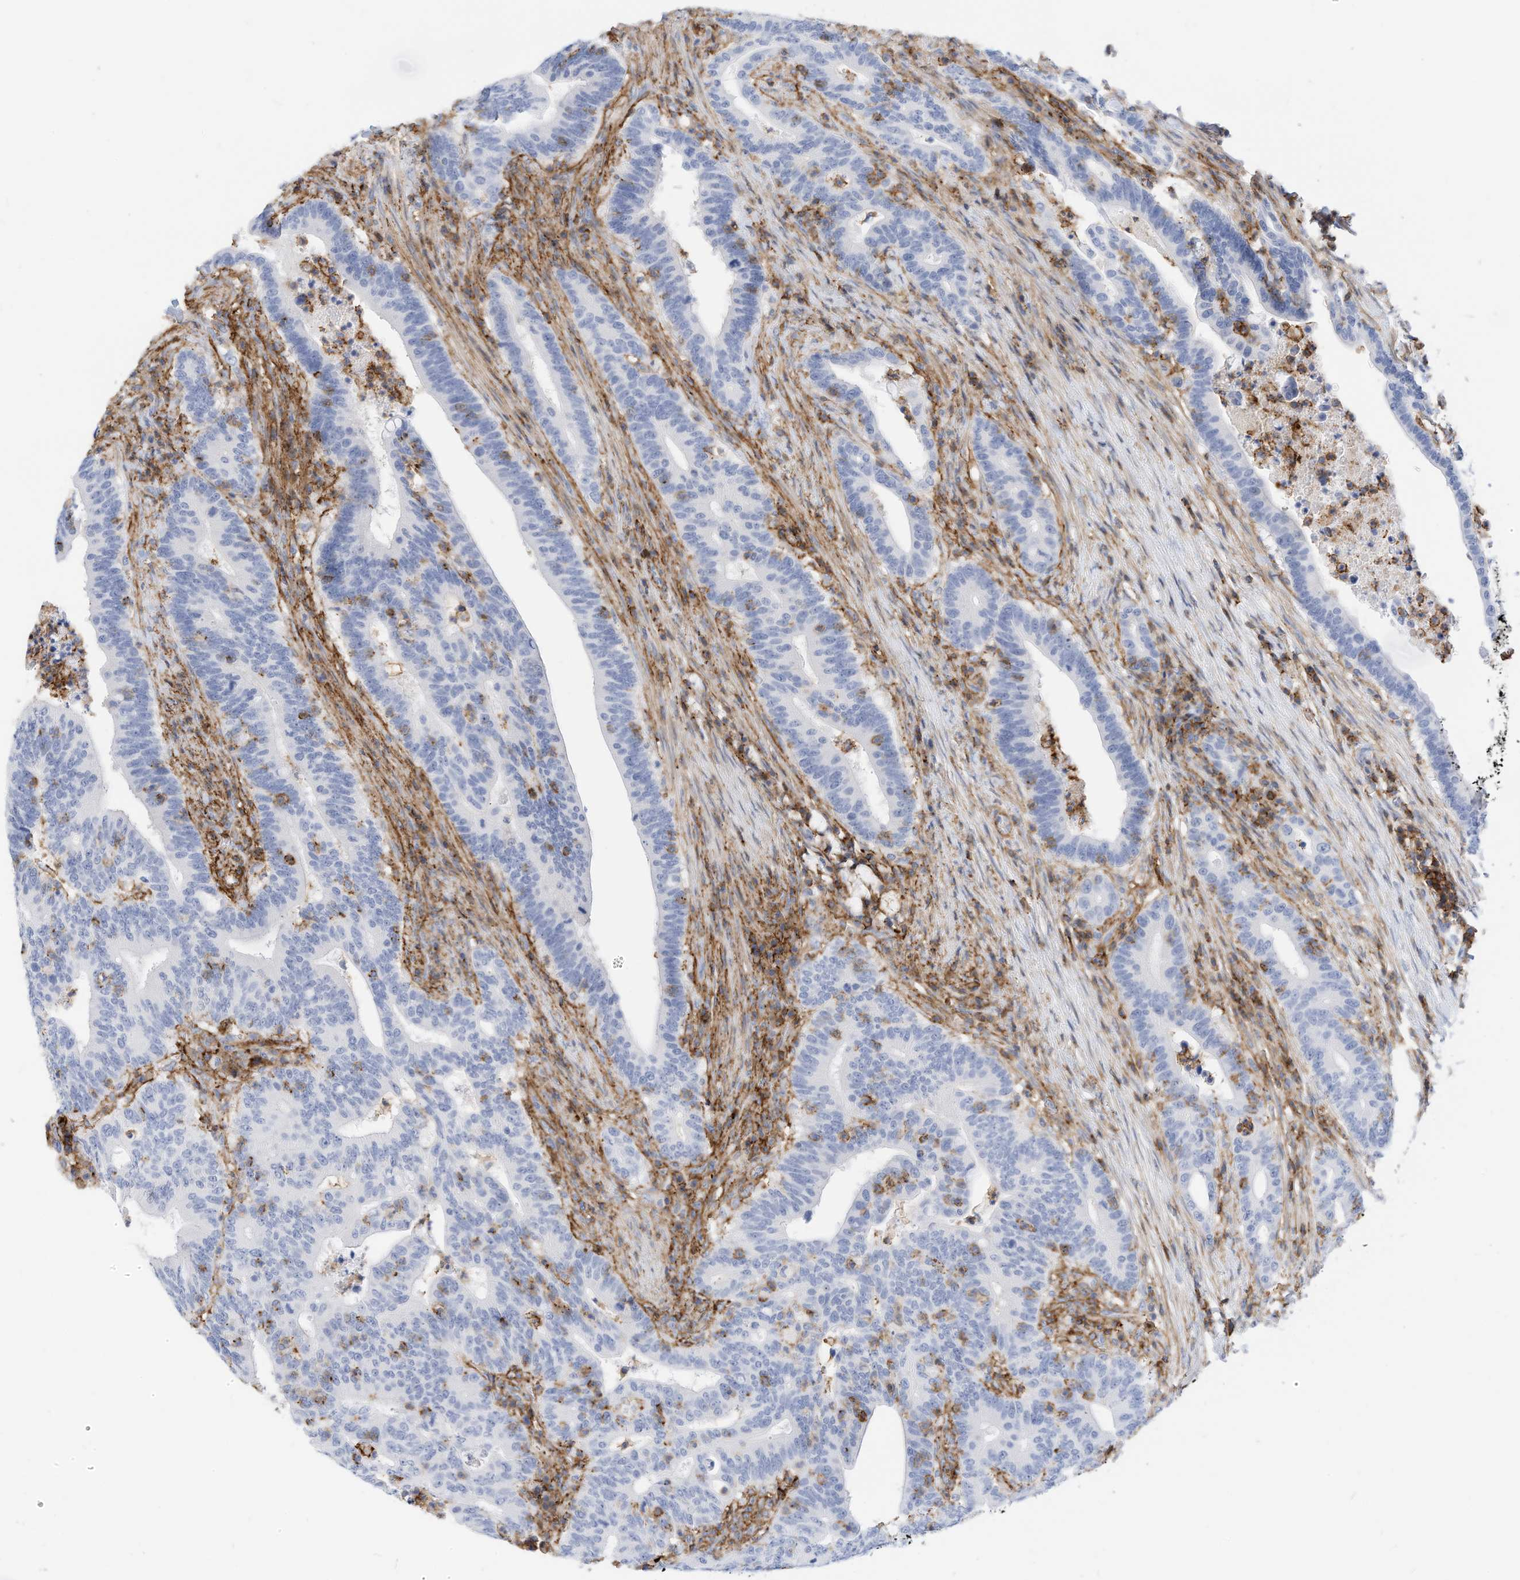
{"staining": {"intensity": "negative", "quantity": "none", "location": "none"}, "tissue": "colorectal cancer", "cell_type": "Tumor cells", "image_type": "cancer", "snomed": [{"axis": "morphology", "description": "Adenocarcinoma, NOS"}, {"axis": "topography", "description": "Colon"}], "caption": "There is no significant positivity in tumor cells of colorectal adenocarcinoma. Nuclei are stained in blue.", "gene": "TXNDC9", "patient": {"sex": "female", "age": 66}}